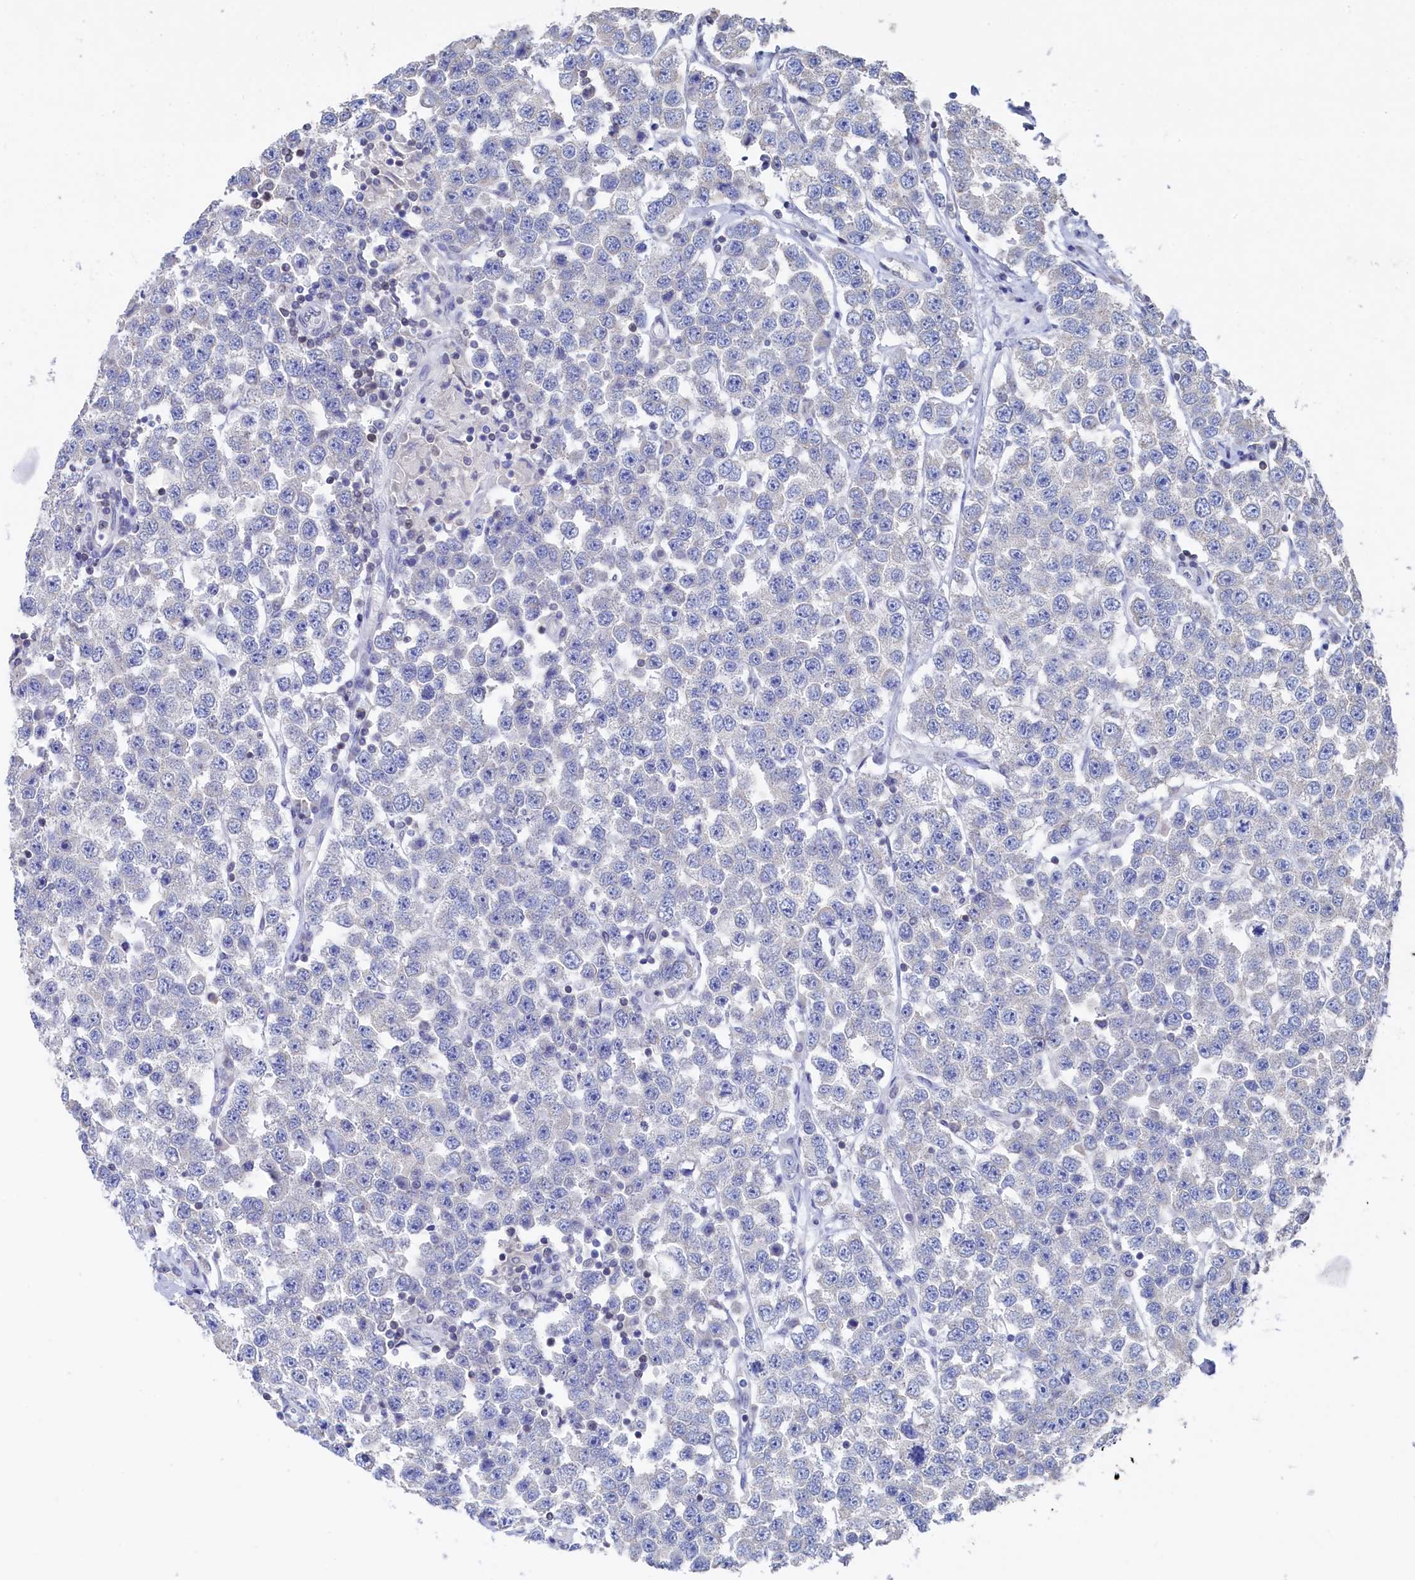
{"staining": {"intensity": "negative", "quantity": "none", "location": "none"}, "tissue": "testis cancer", "cell_type": "Tumor cells", "image_type": "cancer", "snomed": [{"axis": "morphology", "description": "Seminoma, NOS"}, {"axis": "topography", "description": "Testis"}], "caption": "An IHC histopathology image of seminoma (testis) is shown. There is no staining in tumor cells of seminoma (testis).", "gene": "C11orf54", "patient": {"sex": "male", "age": 28}}